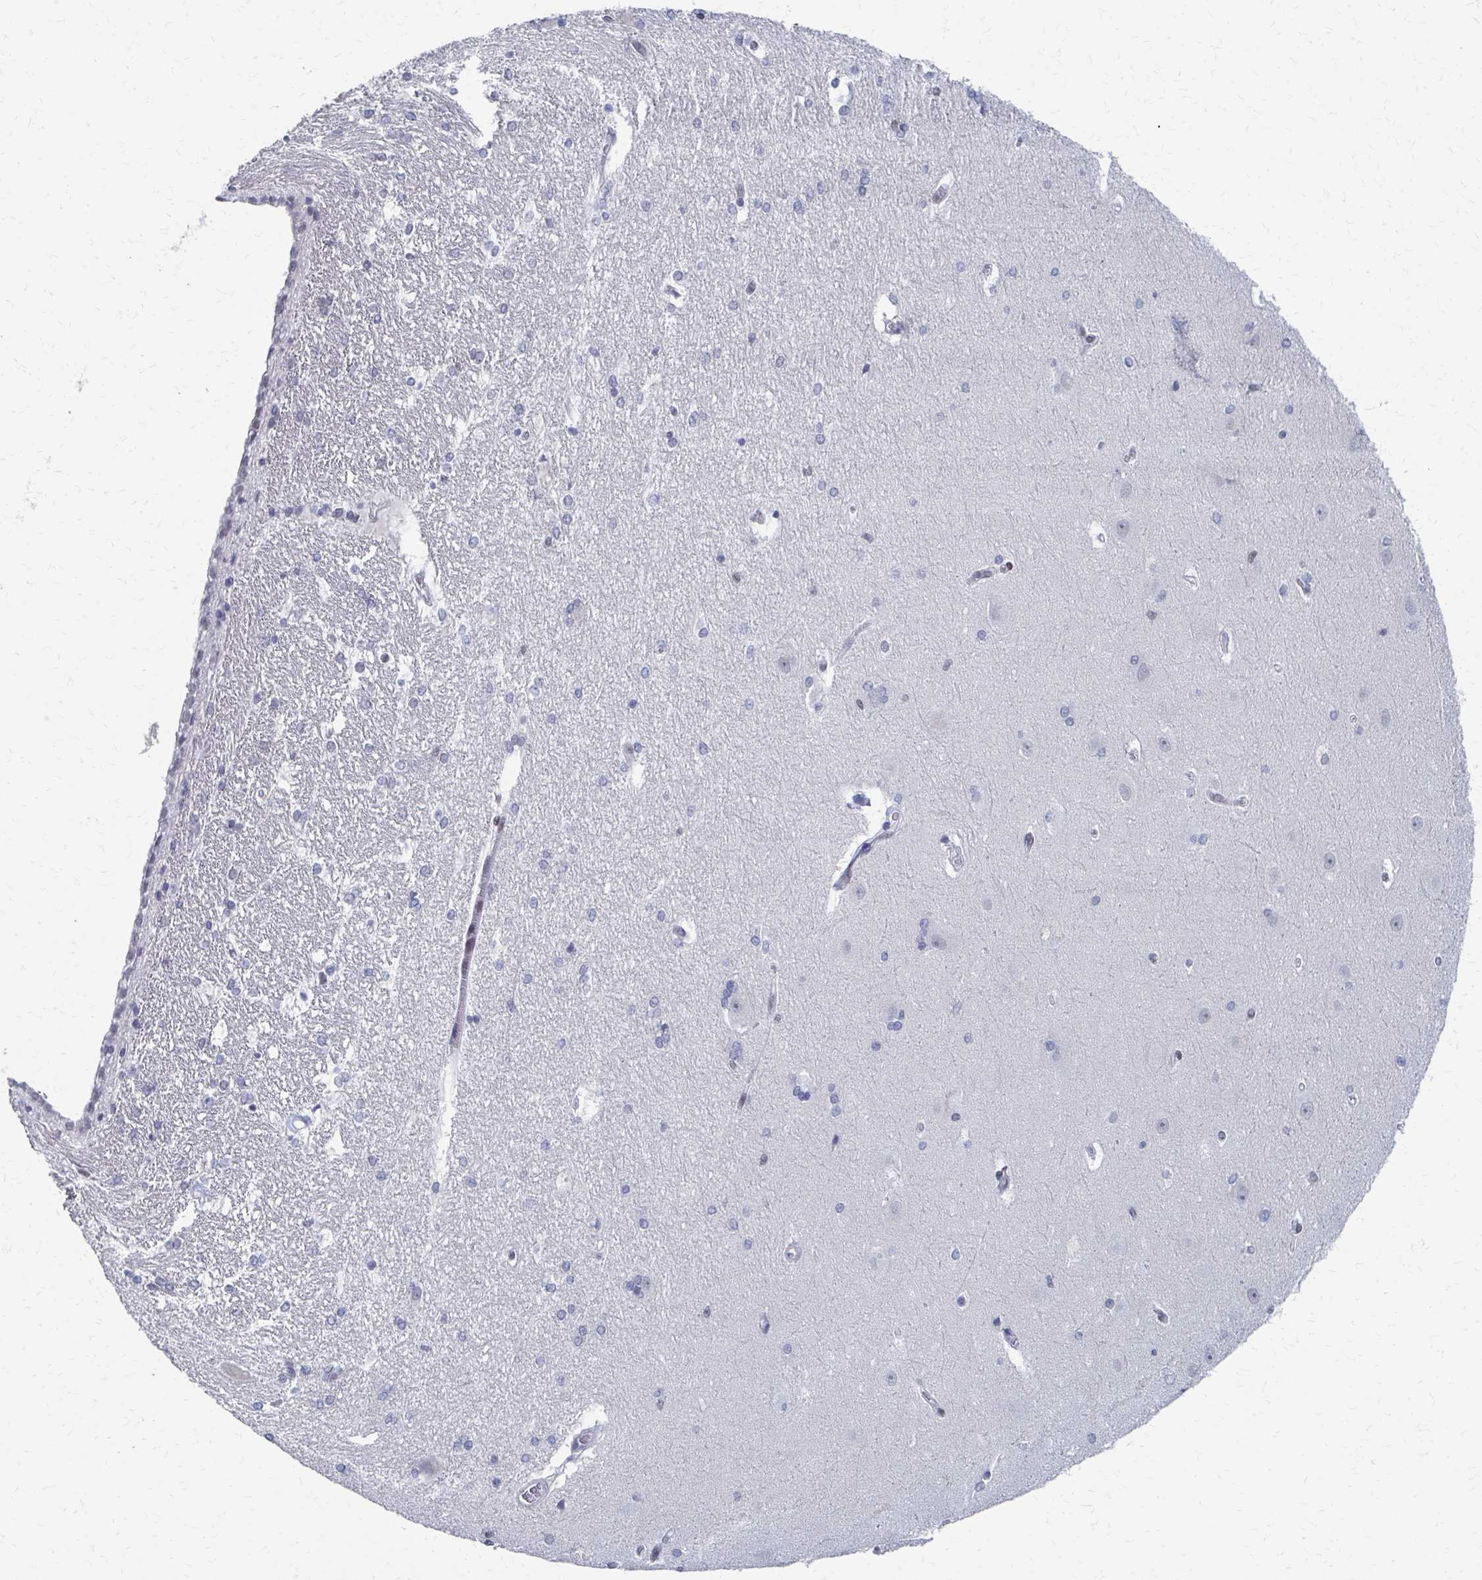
{"staining": {"intensity": "negative", "quantity": "none", "location": "none"}, "tissue": "hippocampus", "cell_type": "Glial cells", "image_type": "normal", "snomed": [{"axis": "morphology", "description": "Normal tissue, NOS"}, {"axis": "topography", "description": "Cerebral cortex"}, {"axis": "topography", "description": "Hippocampus"}], "caption": "Immunohistochemistry of normal human hippocampus reveals no positivity in glial cells. (DAB (3,3'-diaminobenzidine) immunohistochemistry (IHC) visualized using brightfield microscopy, high magnification).", "gene": "CDIN1", "patient": {"sex": "female", "age": 19}}